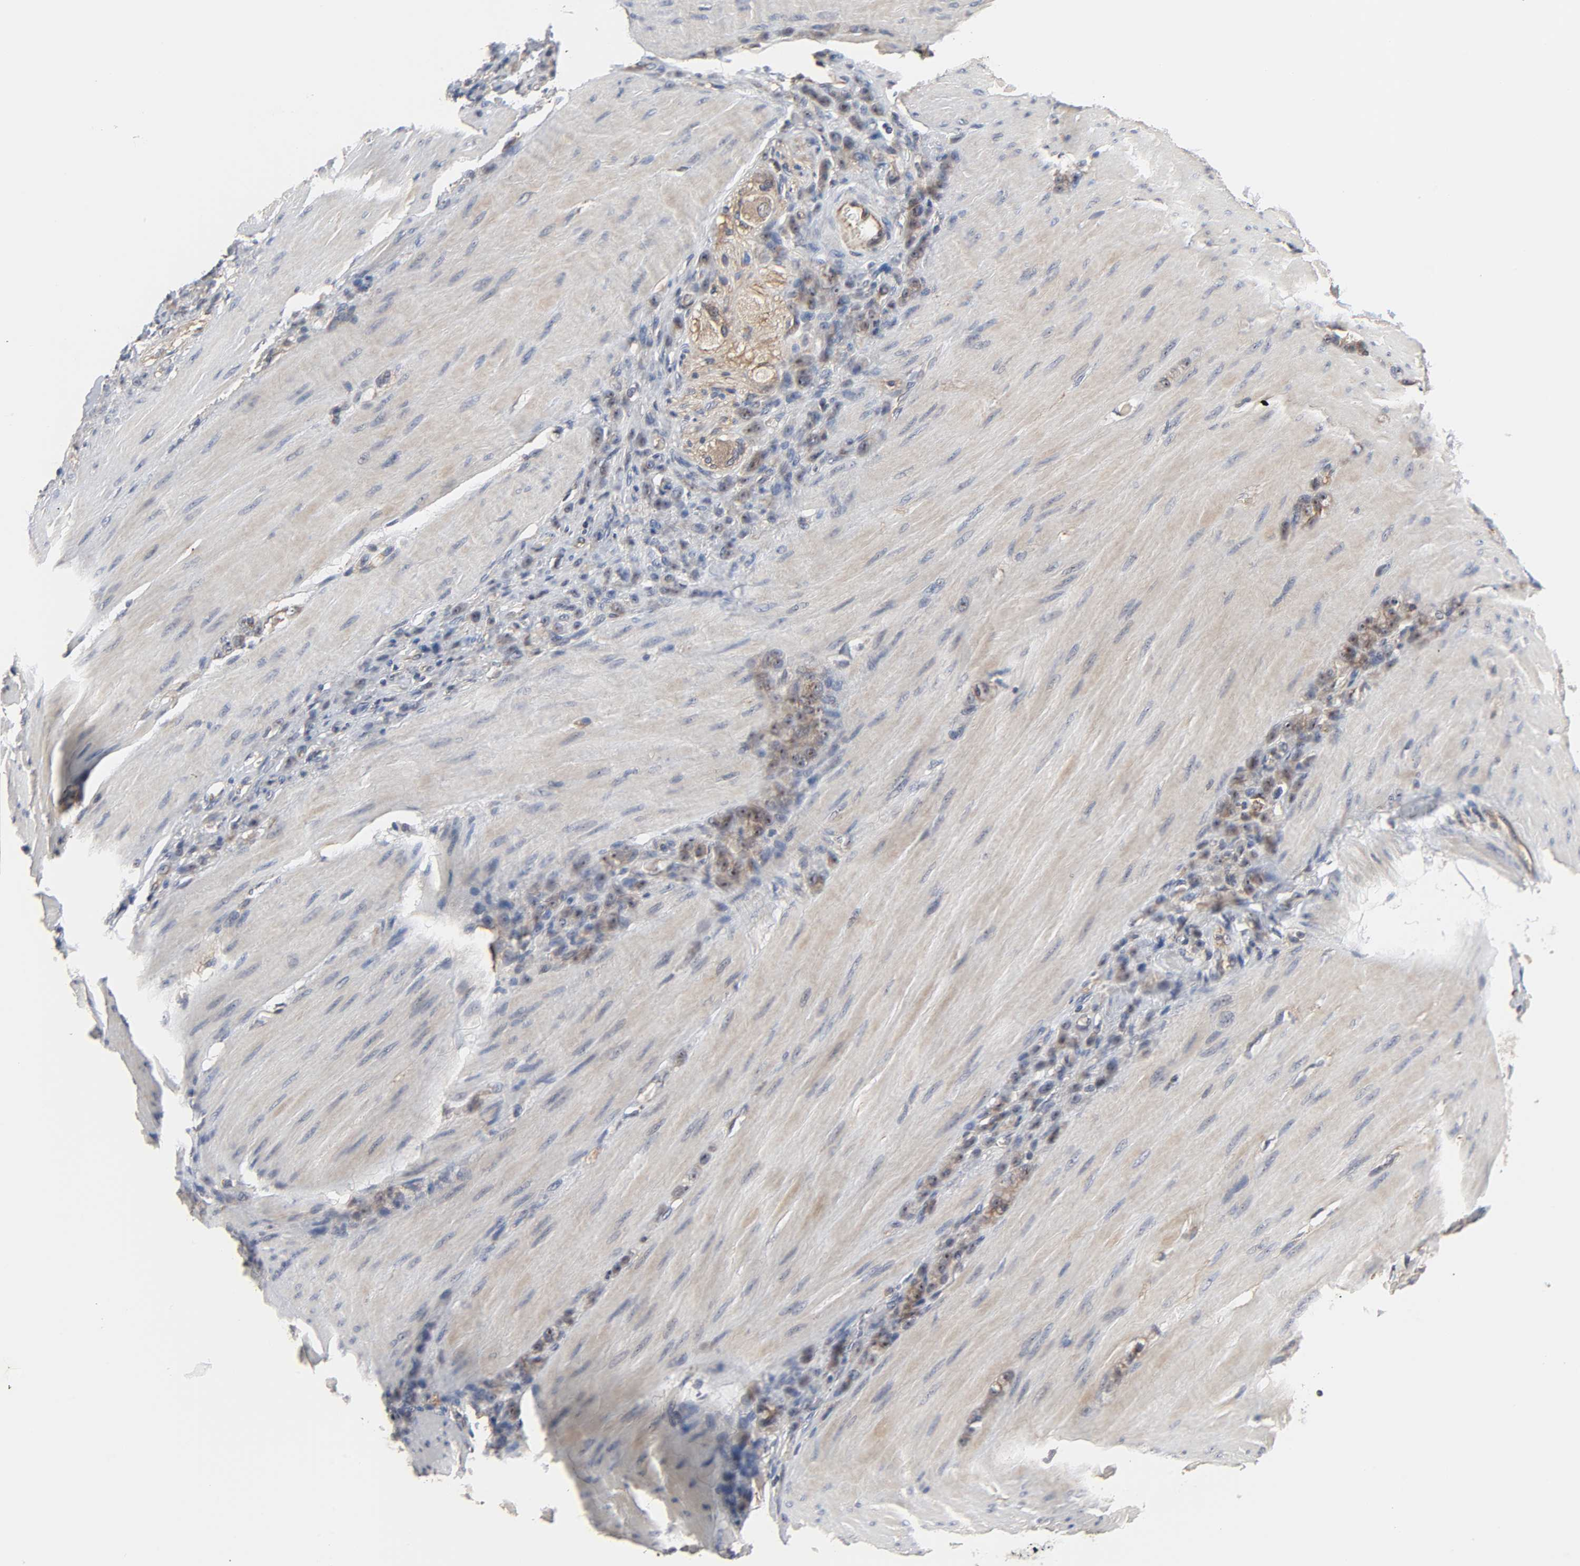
{"staining": {"intensity": "weak", "quantity": "<25%", "location": "cytoplasmic/membranous,nuclear"}, "tissue": "stomach cancer", "cell_type": "Tumor cells", "image_type": "cancer", "snomed": [{"axis": "morphology", "description": "Adenocarcinoma, NOS"}, {"axis": "topography", "description": "Stomach"}], "caption": "Human stomach cancer stained for a protein using immunohistochemistry reveals no positivity in tumor cells.", "gene": "DDX10", "patient": {"sex": "male", "age": 82}}